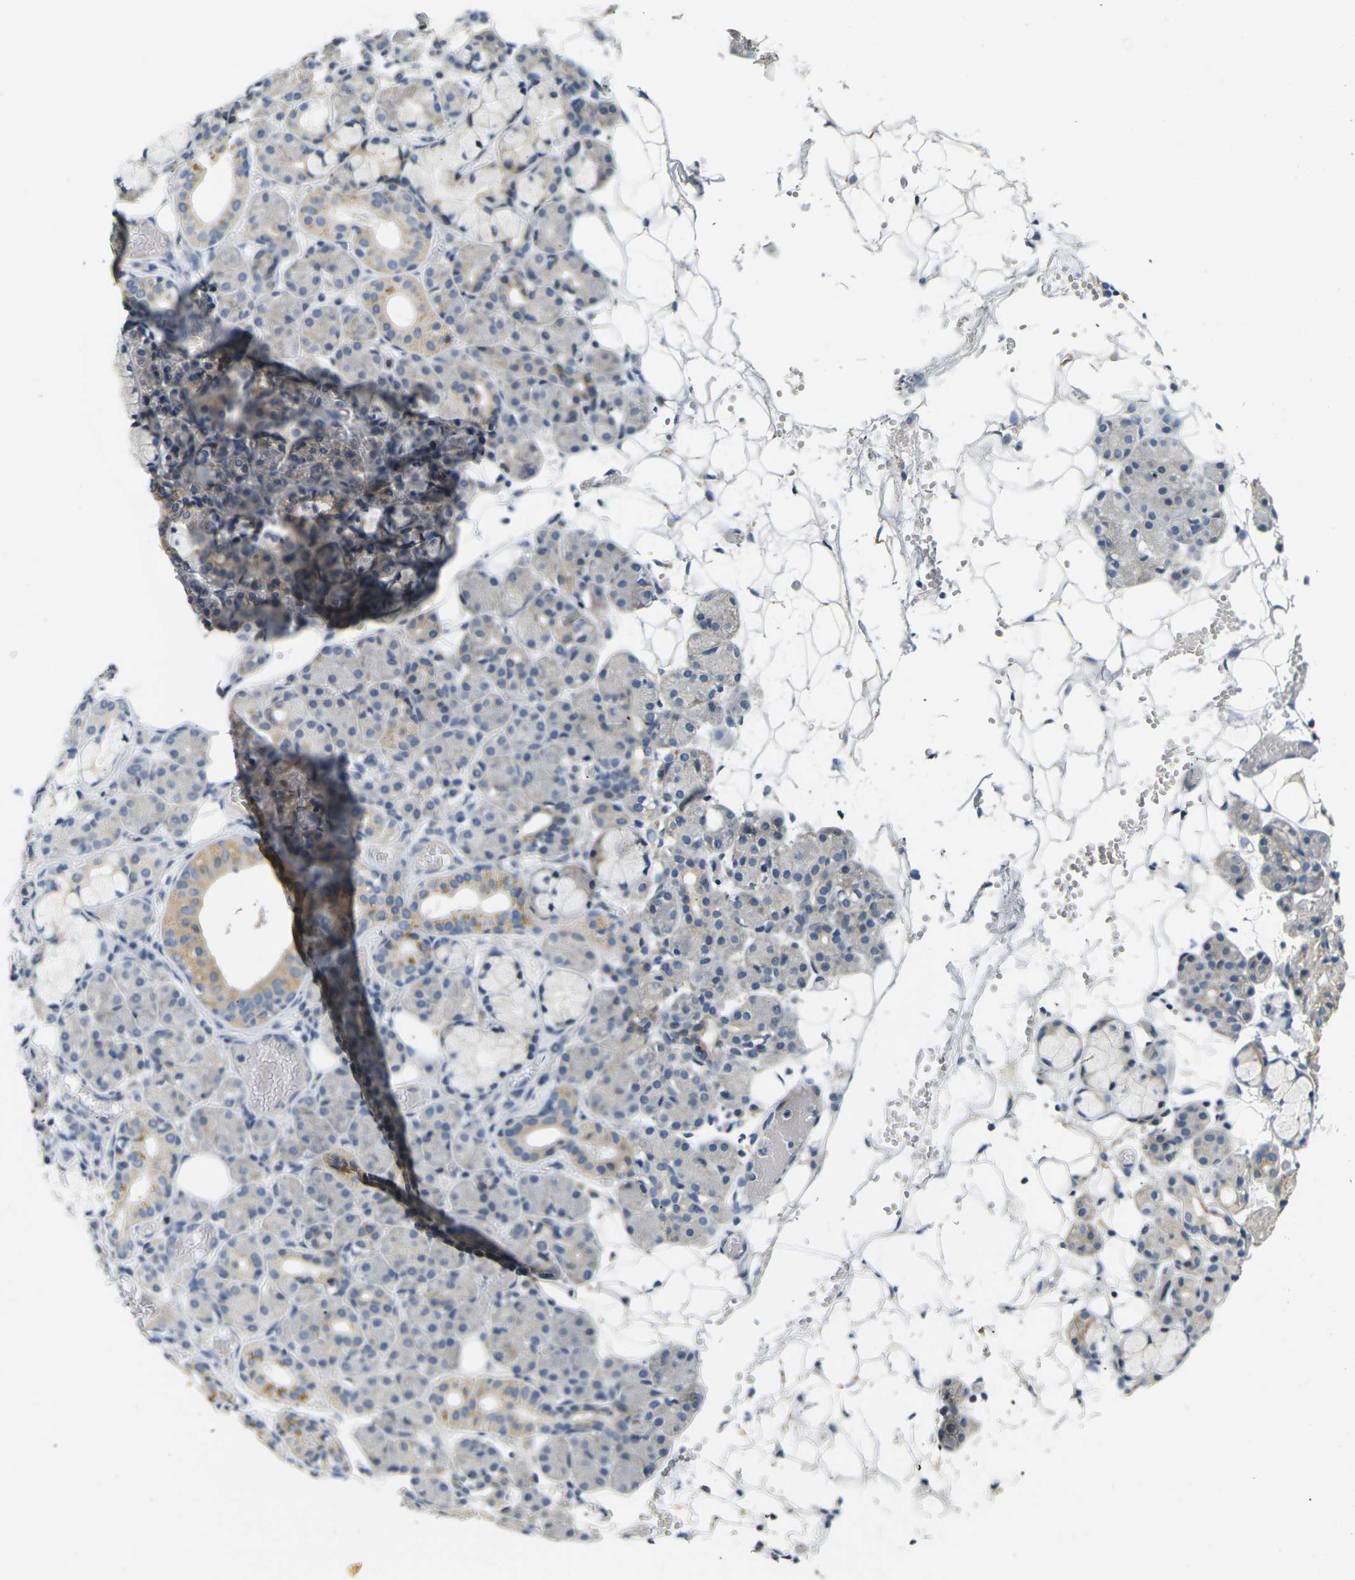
{"staining": {"intensity": "weak", "quantity": "<25%", "location": "cytoplasmic/membranous"}, "tissue": "salivary gland", "cell_type": "Glandular cells", "image_type": "normal", "snomed": [{"axis": "morphology", "description": "Normal tissue, NOS"}, {"axis": "topography", "description": "Salivary gland"}], "caption": "High power microscopy photomicrograph of an immunohistochemistry image of benign salivary gland, revealing no significant staining in glandular cells. (DAB (3,3'-diaminobenzidine) IHC with hematoxylin counter stain).", "gene": "SHISAL2B", "patient": {"sex": "male", "age": 63}}